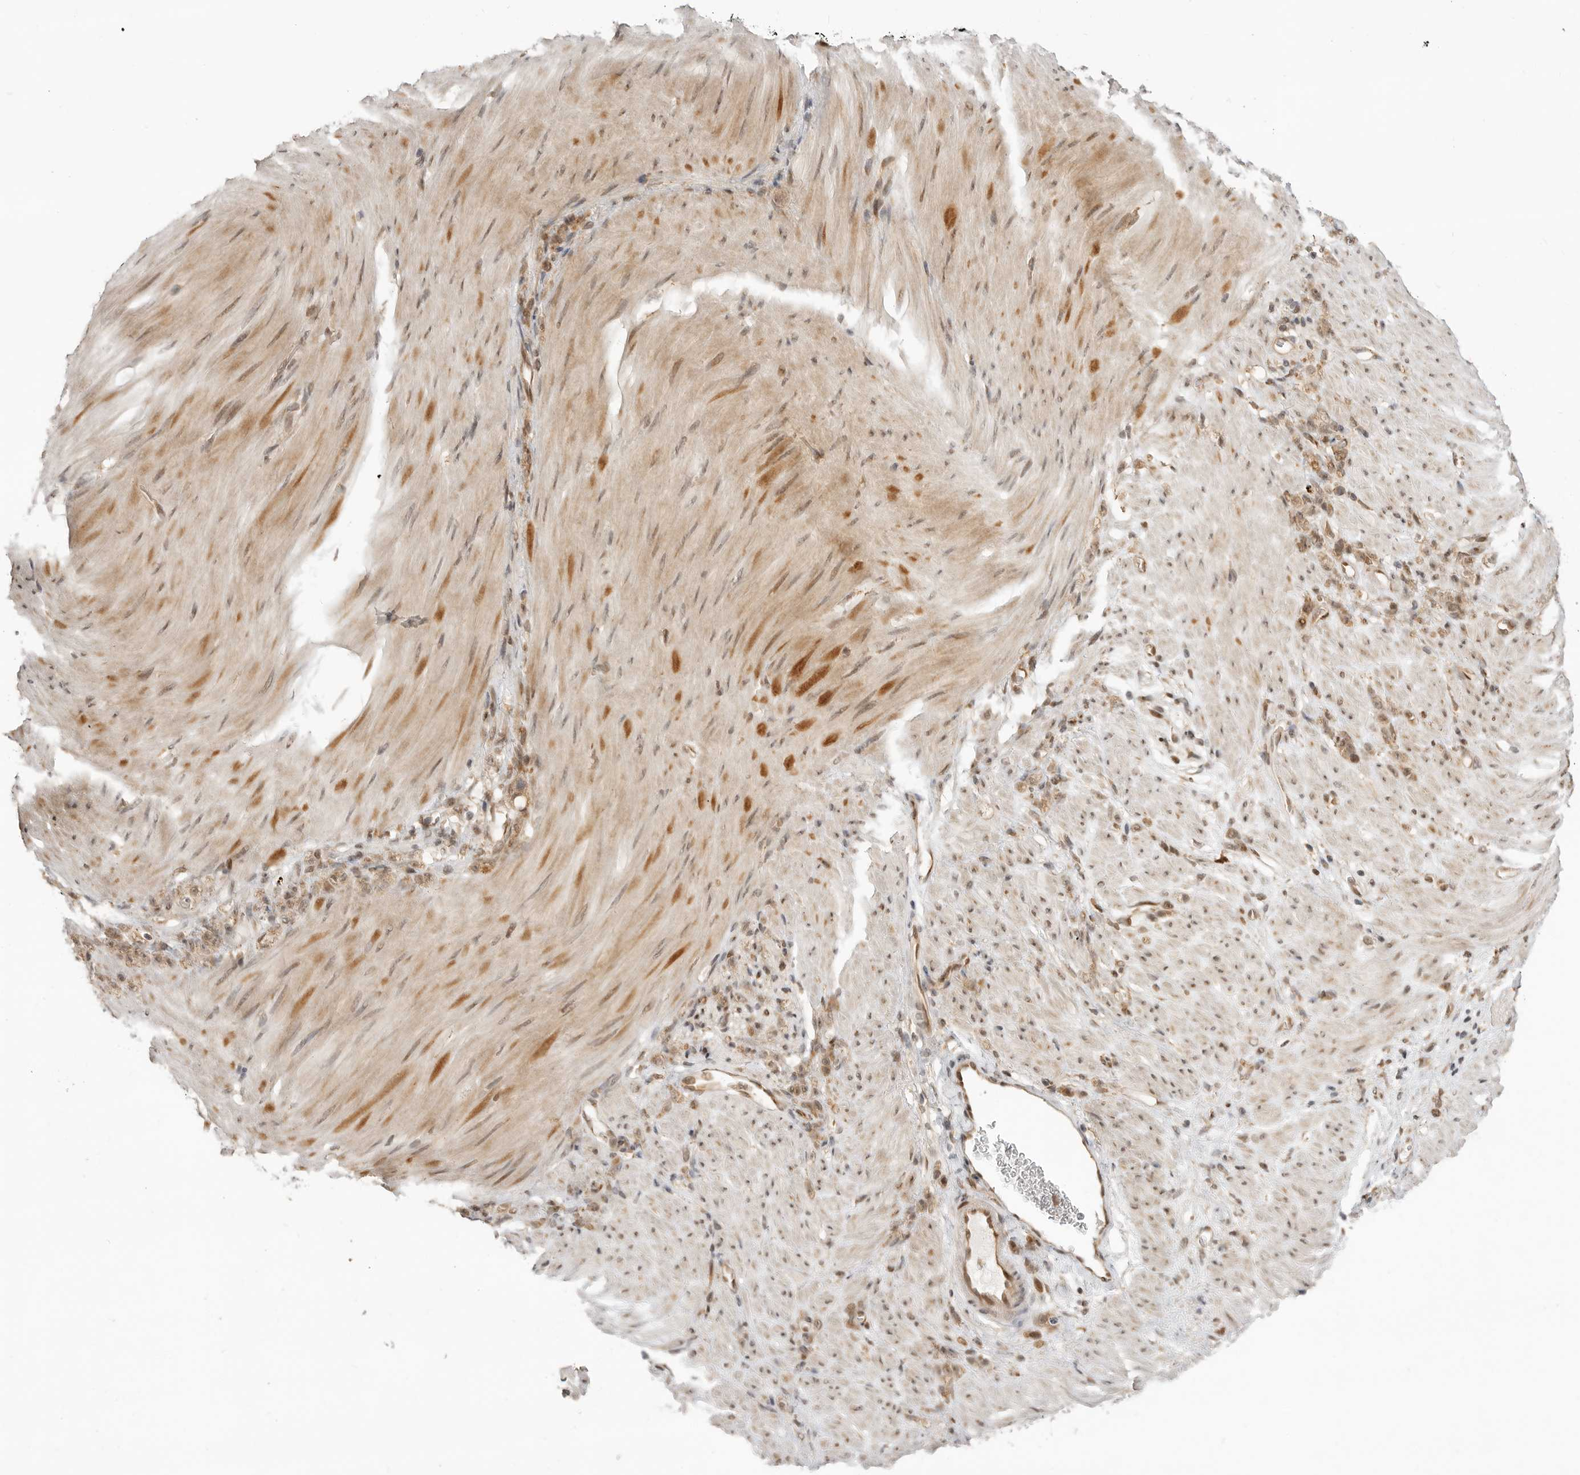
{"staining": {"intensity": "weak", "quantity": ">75%", "location": "cytoplasmic/membranous"}, "tissue": "stomach cancer", "cell_type": "Tumor cells", "image_type": "cancer", "snomed": [{"axis": "morphology", "description": "Normal tissue, NOS"}, {"axis": "morphology", "description": "Adenocarcinoma, NOS"}, {"axis": "topography", "description": "Stomach"}], "caption": "Brown immunohistochemical staining in stomach cancer demonstrates weak cytoplasmic/membranous positivity in about >75% of tumor cells.", "gene": "ALKAL1", "patient": {"sex": "male", "age": 82}}